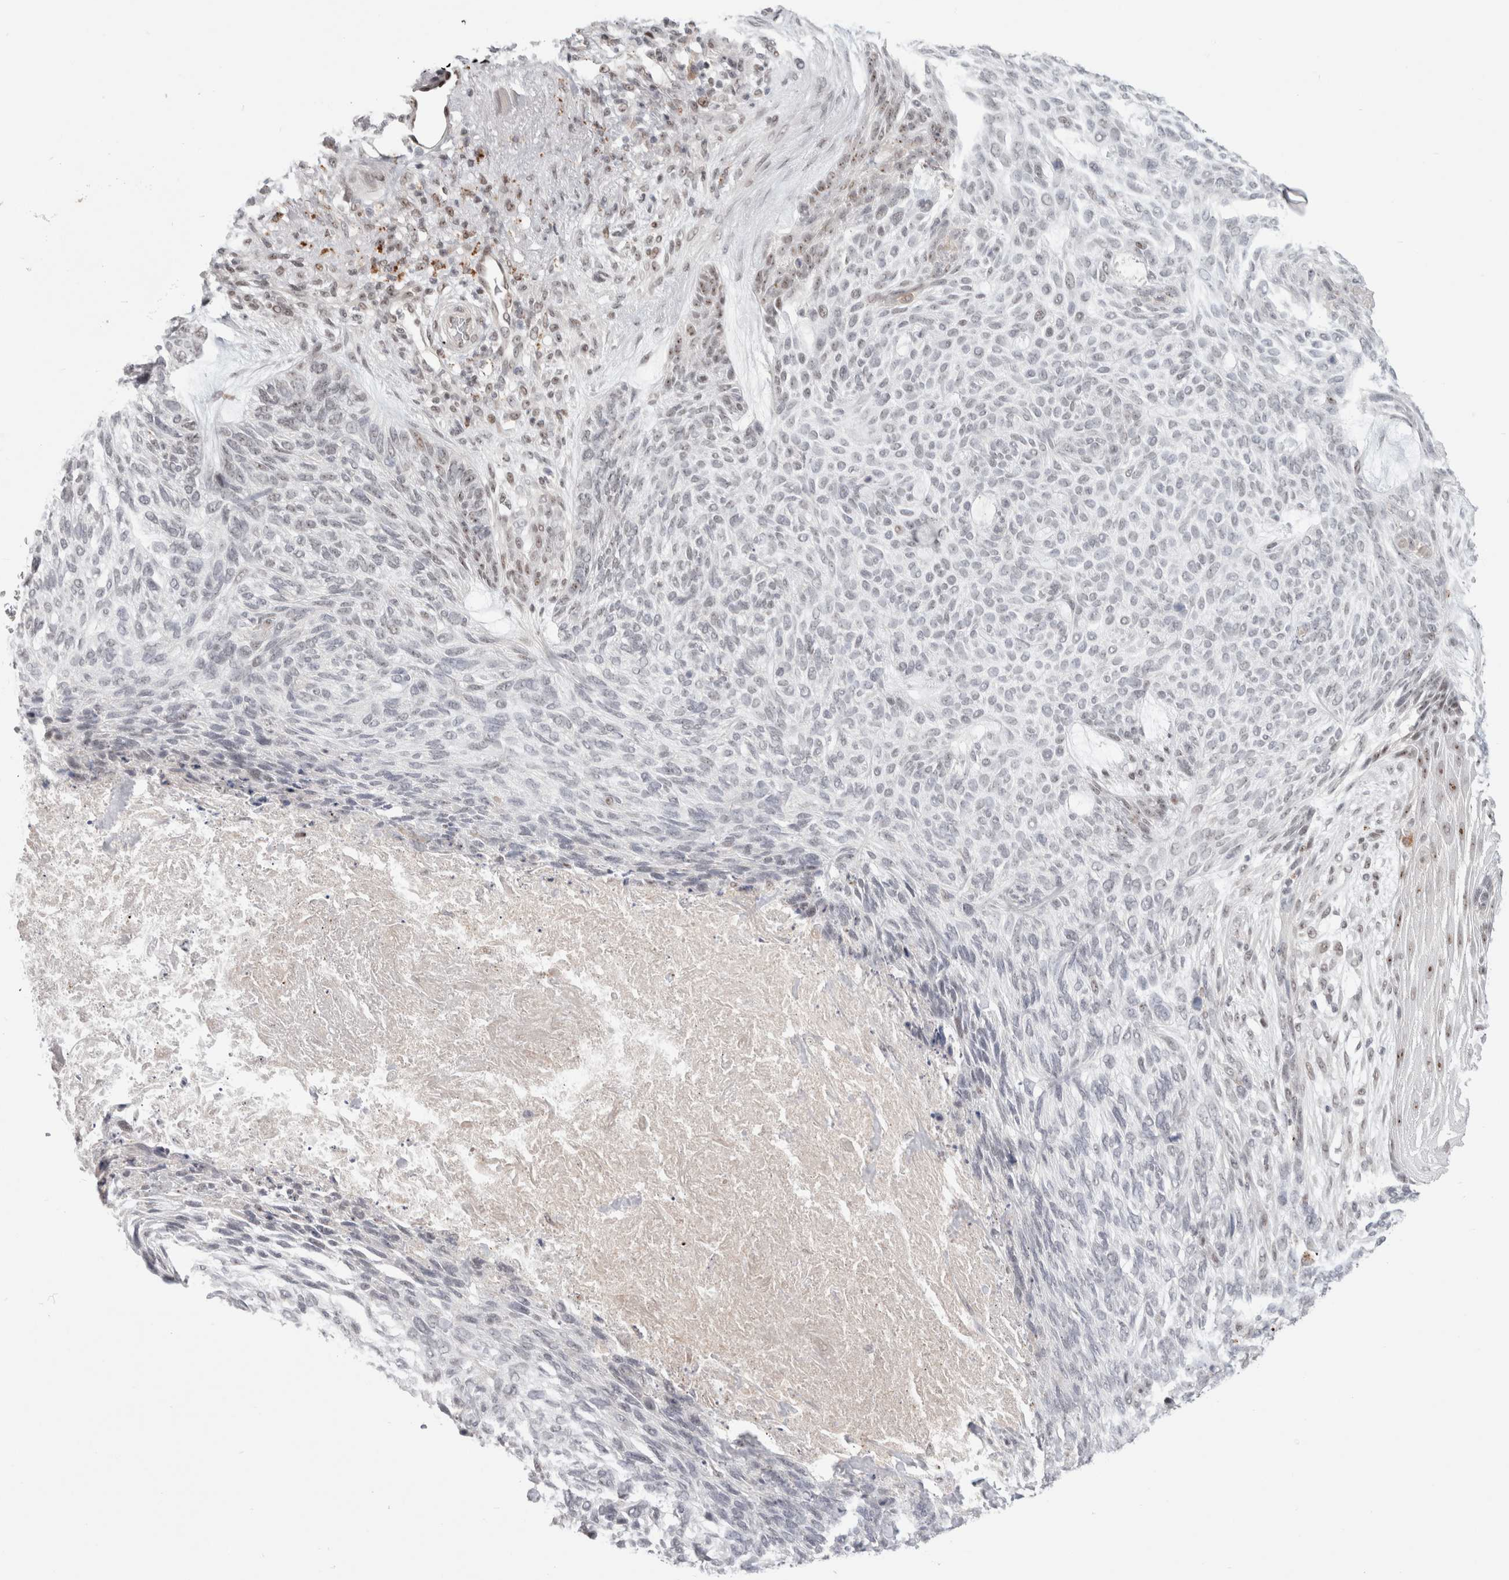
{"staining": {"intensity": "weak", "quantity": "<25%", "location": "nuclear"}, "tissue": "skin cancer", "cell_type": "Tumor cells", "image_type": "cancer", "snomed": [{"axis": "morphology", "description": "Basal cell carcinoma"}, {"axis": "topography", "description": "Skin"}], "caption": "Skin cancer (basal cell carcinoma) was stained to show a protein in brown. There is no significant positivity in tumor cells.", "gene": "SENP6", "patient": {"sex": "male", "age": 55}}